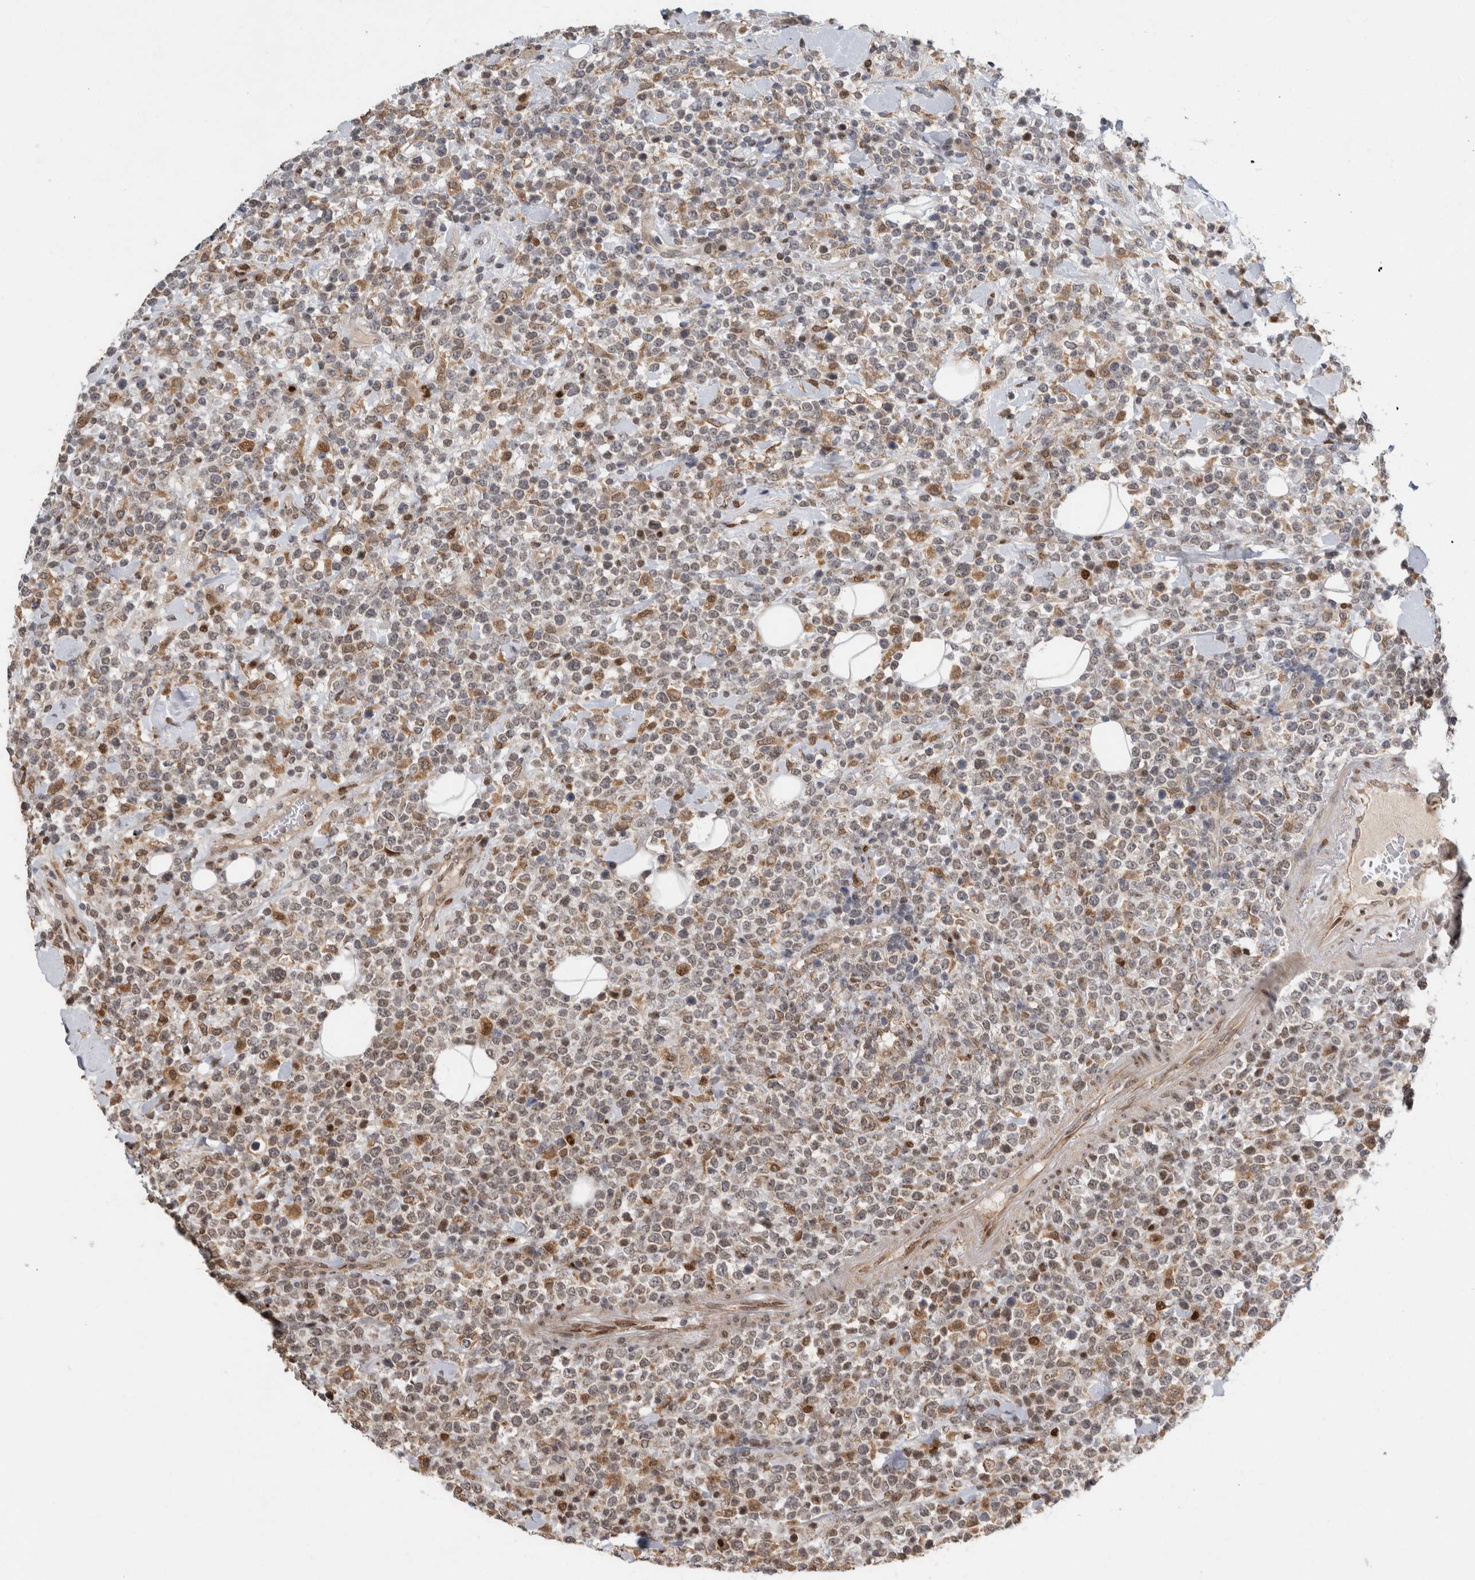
{"staining": {"intensity": "moderate", "quantity": "25%-75%", "location": "cytoplasmic/membranous"}, "tissue": "lymphoma", "cell_type": "Tumor cells", "image_type": "cancer", "snomed": [{"axis": "morphology", "description": "Malignant lymphoma, non-Hodgkin's type, High grade"}, {"axis": "topography", "description": "Colon"}], "caption": "Lymphoma stained for a protein reveals moderate cytoplasmic/membranous positivity in tumor cells. Using DAB (brown) and hematoxylin (blue) stains, captured at high magnification using brightfield microscopy.", "gene": "C8orf58", "patient": {"sex": "female", "age": 53}}